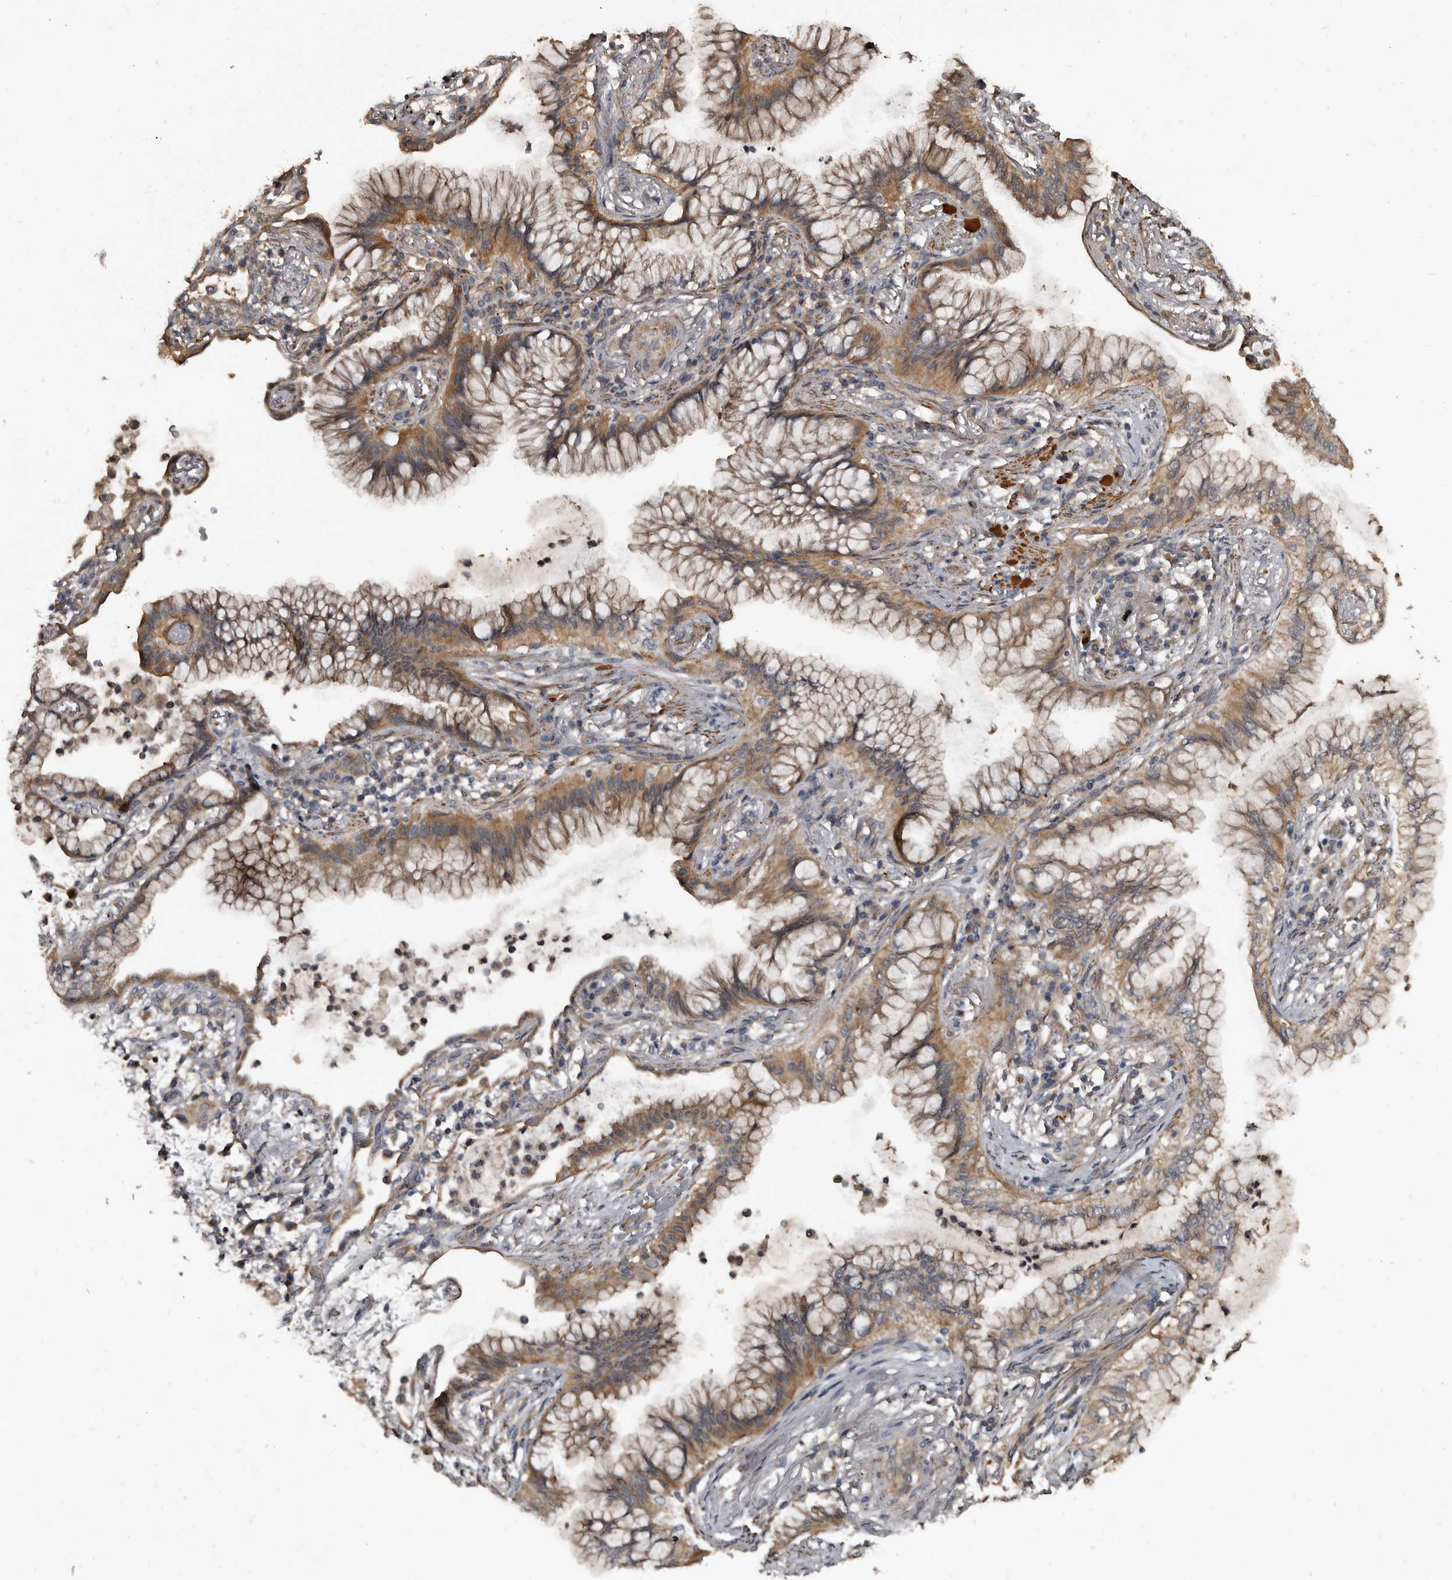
{"staining": {"intensity": "weak", "quantity": "25%-75%", "location": "cytoplasmic/membranous"}, "tissue": "lung cancer", "cell_type": "Tumor cells", "image_type": "cancer", "snomed": [{"axis": "morphology", "description": "Adenocarcinoma, NOS"}, {"axis": "topography", "description": "Lung"}], "caption": "Immunohistochemical staining of human lung cancer displays low levels of weak cytoplasmic/membranous positivity in about 25%-75% of tumor cells. (DAB (3,3'-diaminobenzidine) IHC with brightfield microscopy, high magnification).", "gene": "GREB1", "patient": {"sex": "female", "age": 70}}